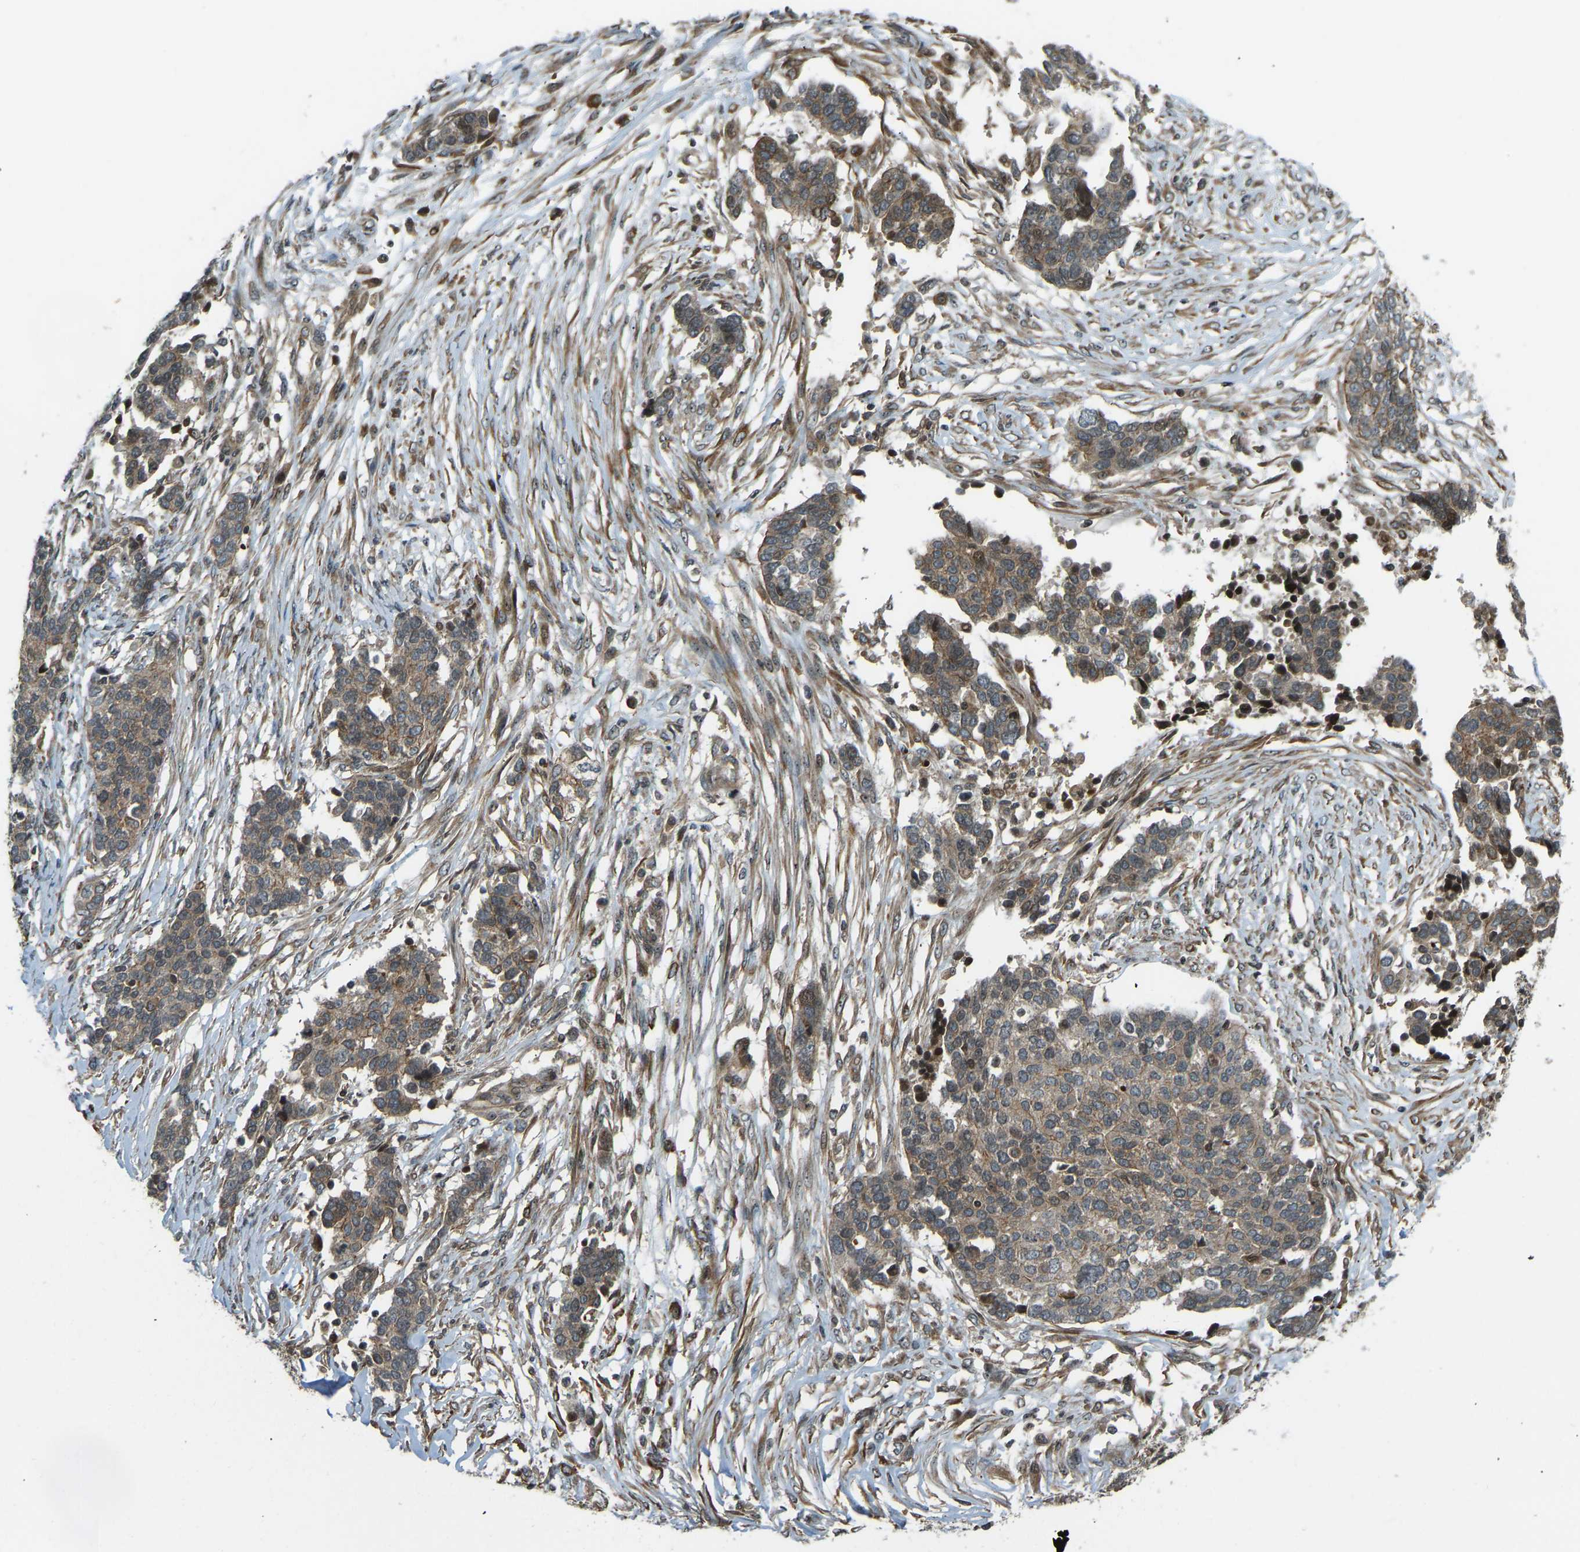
{"staining": {"intensity": "moderate", "quantity": ">75%", "location": "cytoplasmic/membranous"}, "tissue": "ovarian cancer", "cell_type": "Tumor cells", "image_type": "cancer", "snomed": [{"axis": "morphology", "description": "Cystadenocarcinoma, serous, NOS"}, {"axis": "topography", "description": "Ovary"}], "caption": "Immunohistochemical staining of ovarian serous cystadenocarcinoma exhibits medium levels of moderate cytoplasmic/membranous staining in about >75% of tumor cells.", "gene": "SVOPL", "patient": {"sex": "female", "age": 44}}